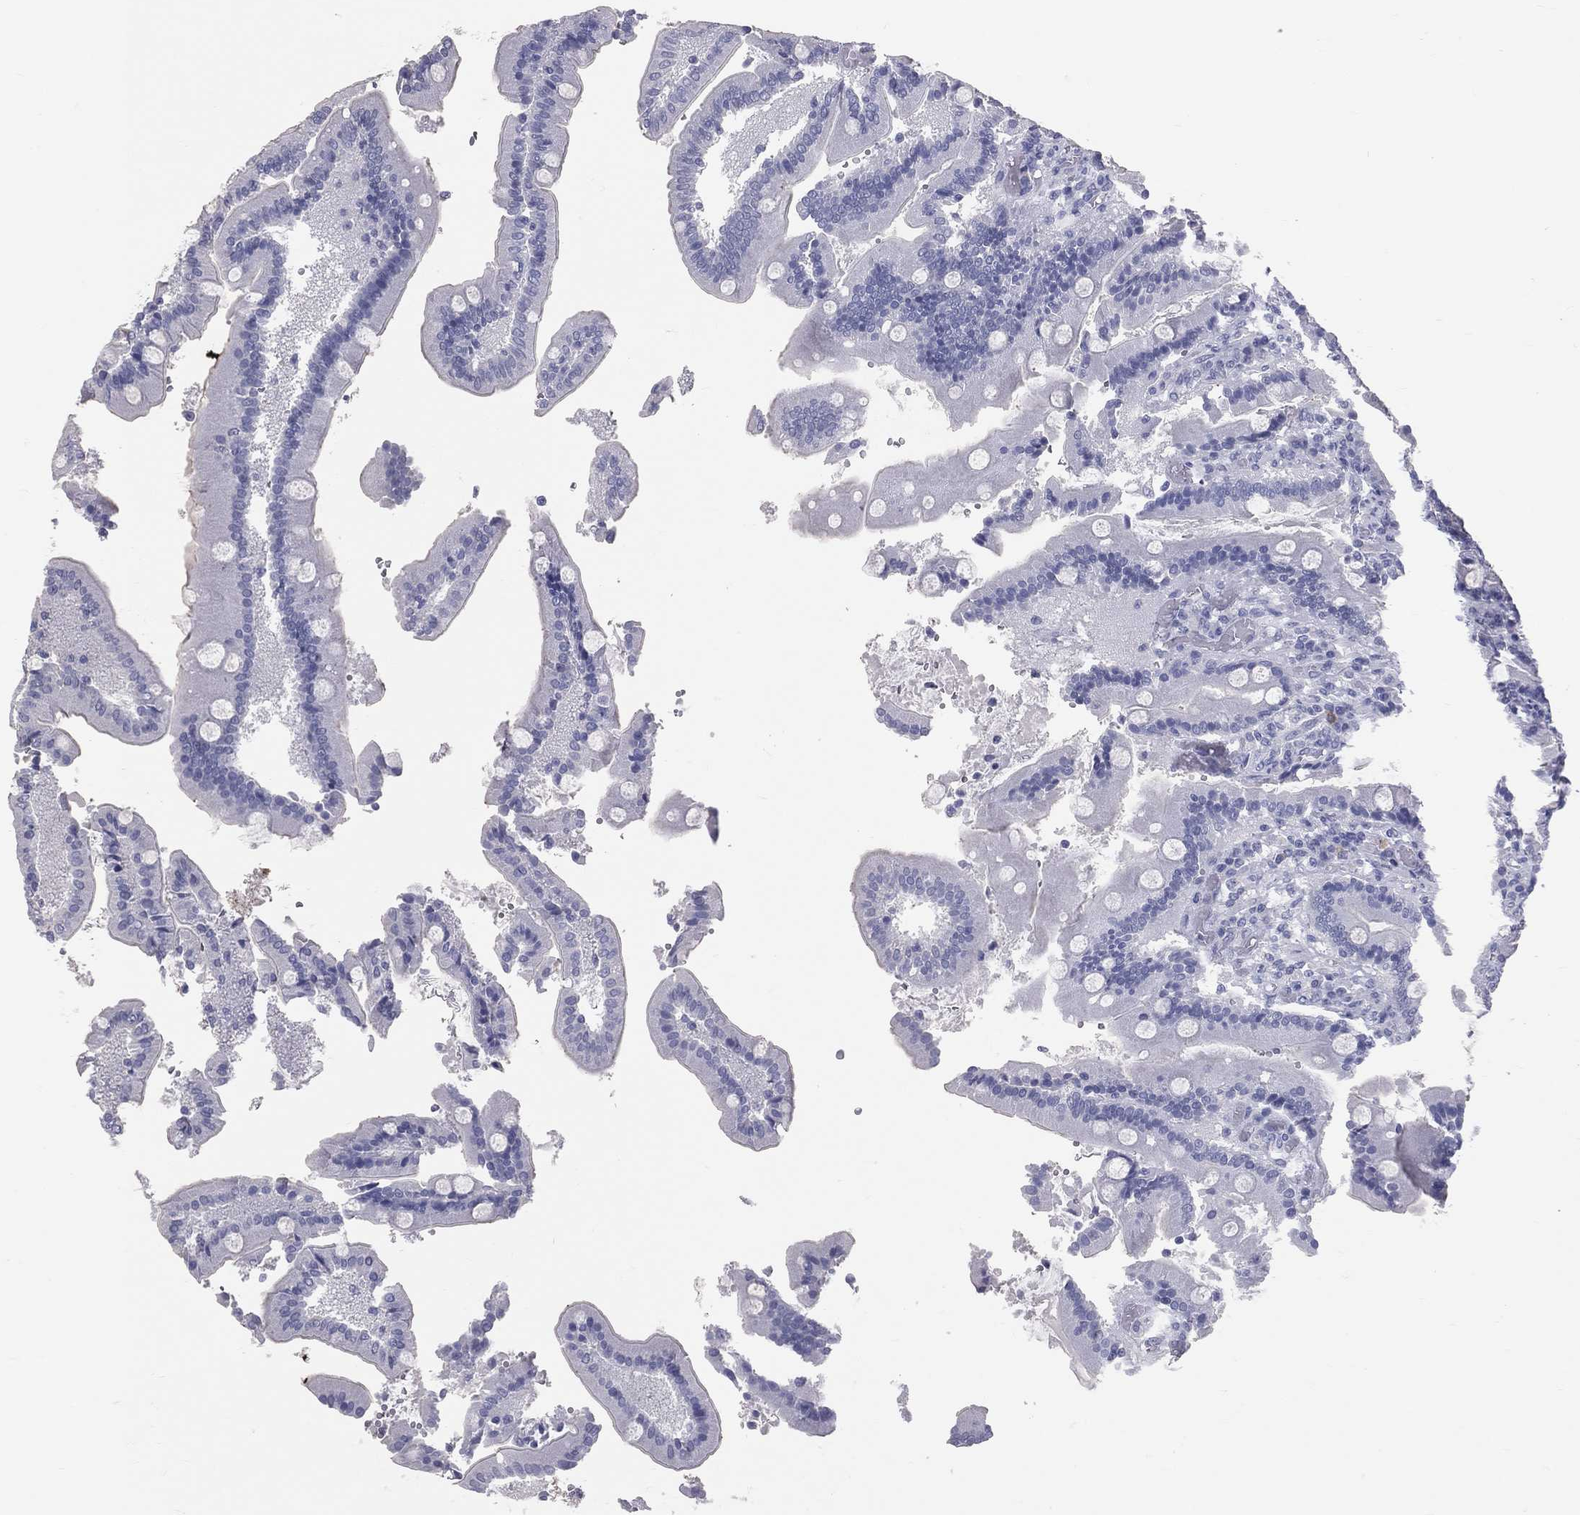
{"staining": {"intensity": "negative", "quantity": "none", "location": "none"}, "tissue": "duodenum", "cell_type": "Glandular cells", "image_type": "normal", "snomed": [{"axis": "morphology", "description": "Normal tissue, NOS"}, {"axis": "topography", "description": "Duodenum"}], "caption": "Immunohistochemical staining of benign human duodenum demonstrates no significant staining in glandular cells. (Stains: DAB (3,3'-diaminobenzidine) IHC with hematoxylin counter stain, Microscopy: brightfield microscopy at high magnification).", "gene": "TFPI2", "patient": {"sex": "female", "age": 62}}